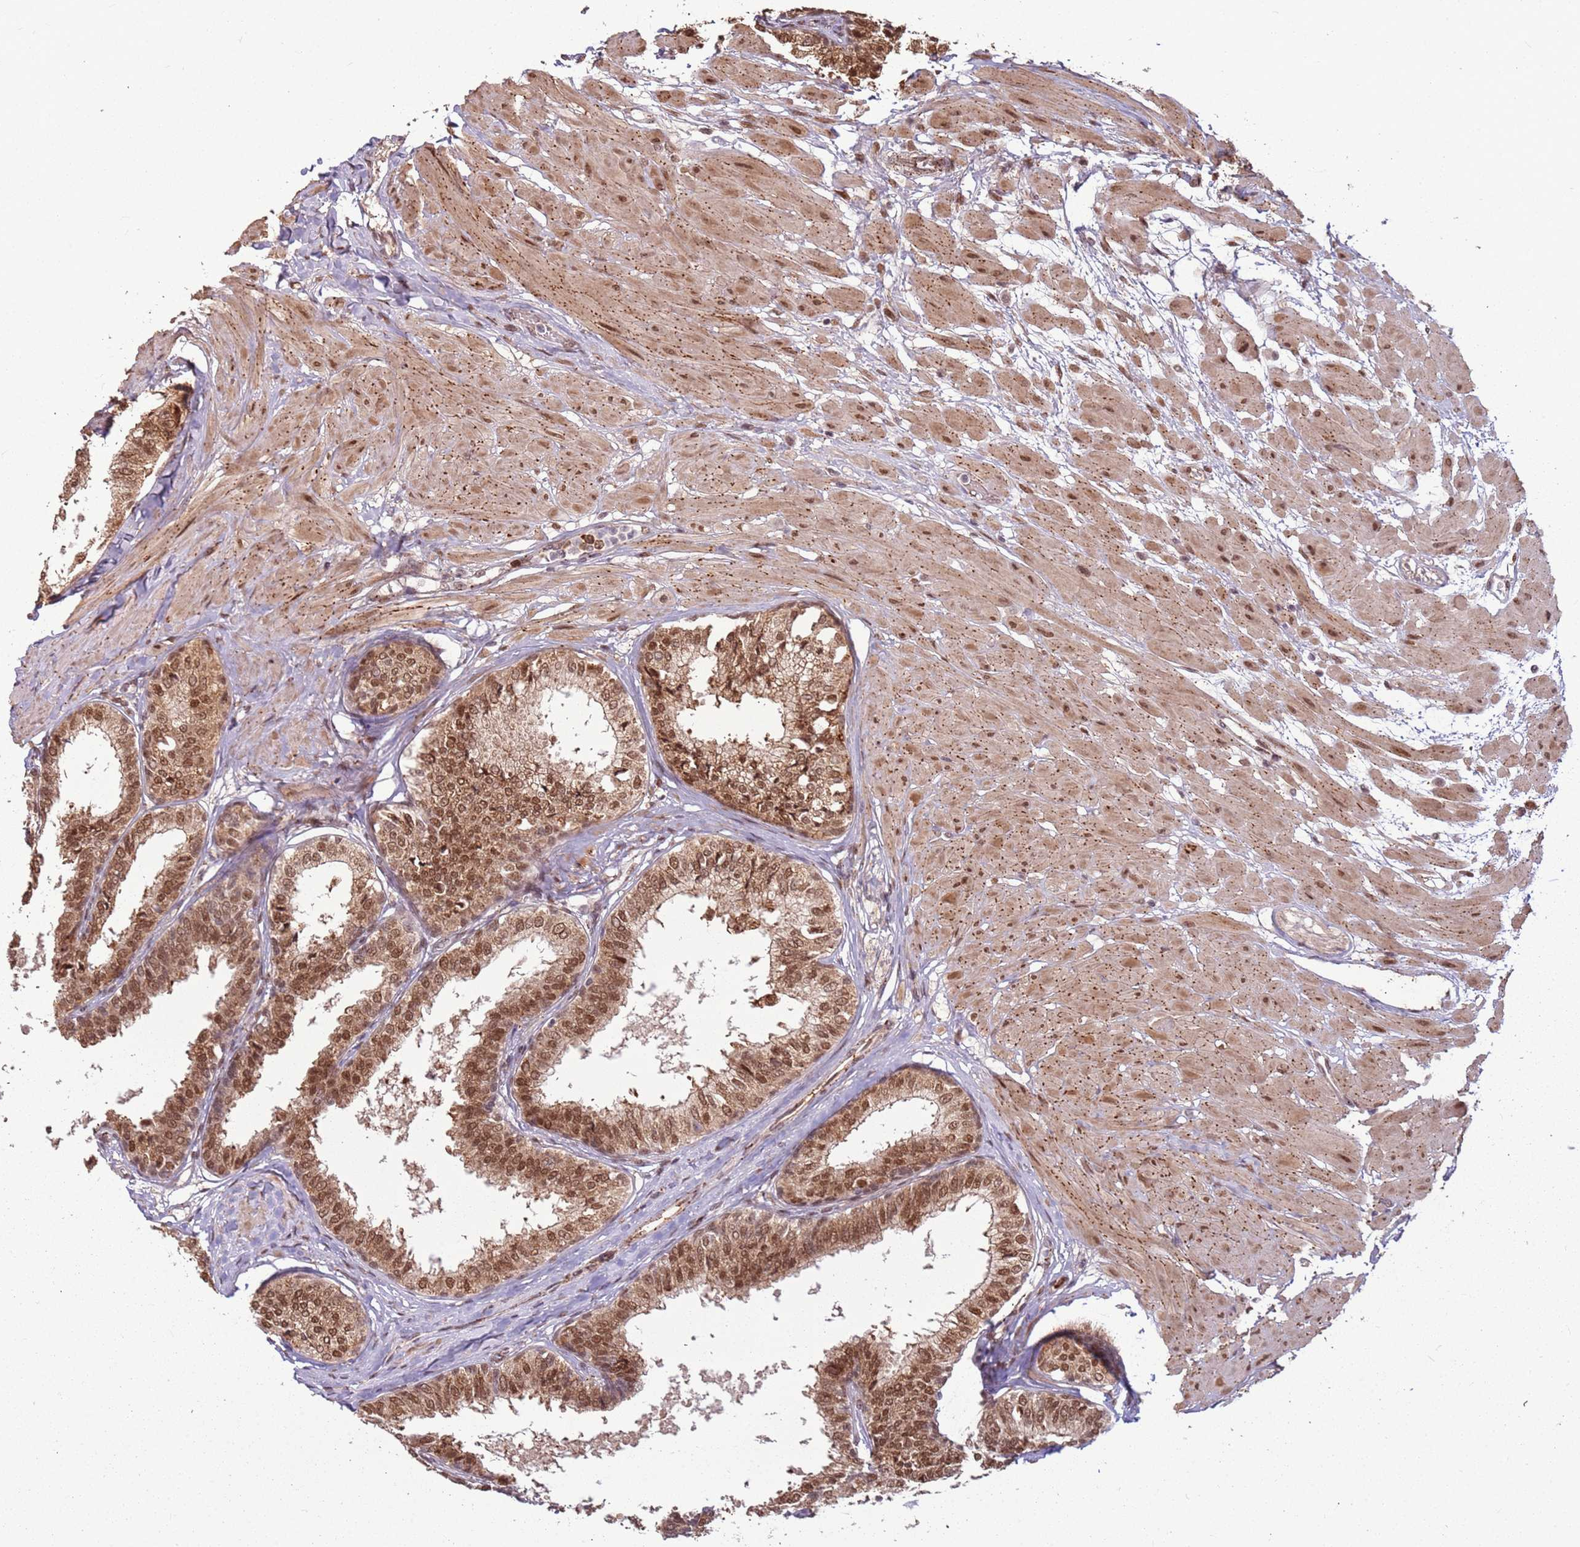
{"staining": {"intensity": "moderate", "quantity": ">75%", "location": "cytoplasmic/membranous,nuclear"}, "tissue": "prostate", "cell_type": "Glandular cells", "image_type": "normal", "snomed": [{"axis": "morphology", "description": "Normal tissue, NOS"}, {"axis": "topography", "description": "Prostate"}], "caption": "Immunohistochemical staining of unremarkable human prostate shows medium levels of moderate cytoplasmic/membranous,nuclear staining in about >75% of glandular cells. Immunohistochemistry (ihc) stains the protein of interest in brown and the nuclei are stained blue.", "gene": "POLR3H", "patient": {"sex": "male", "age": 48}}